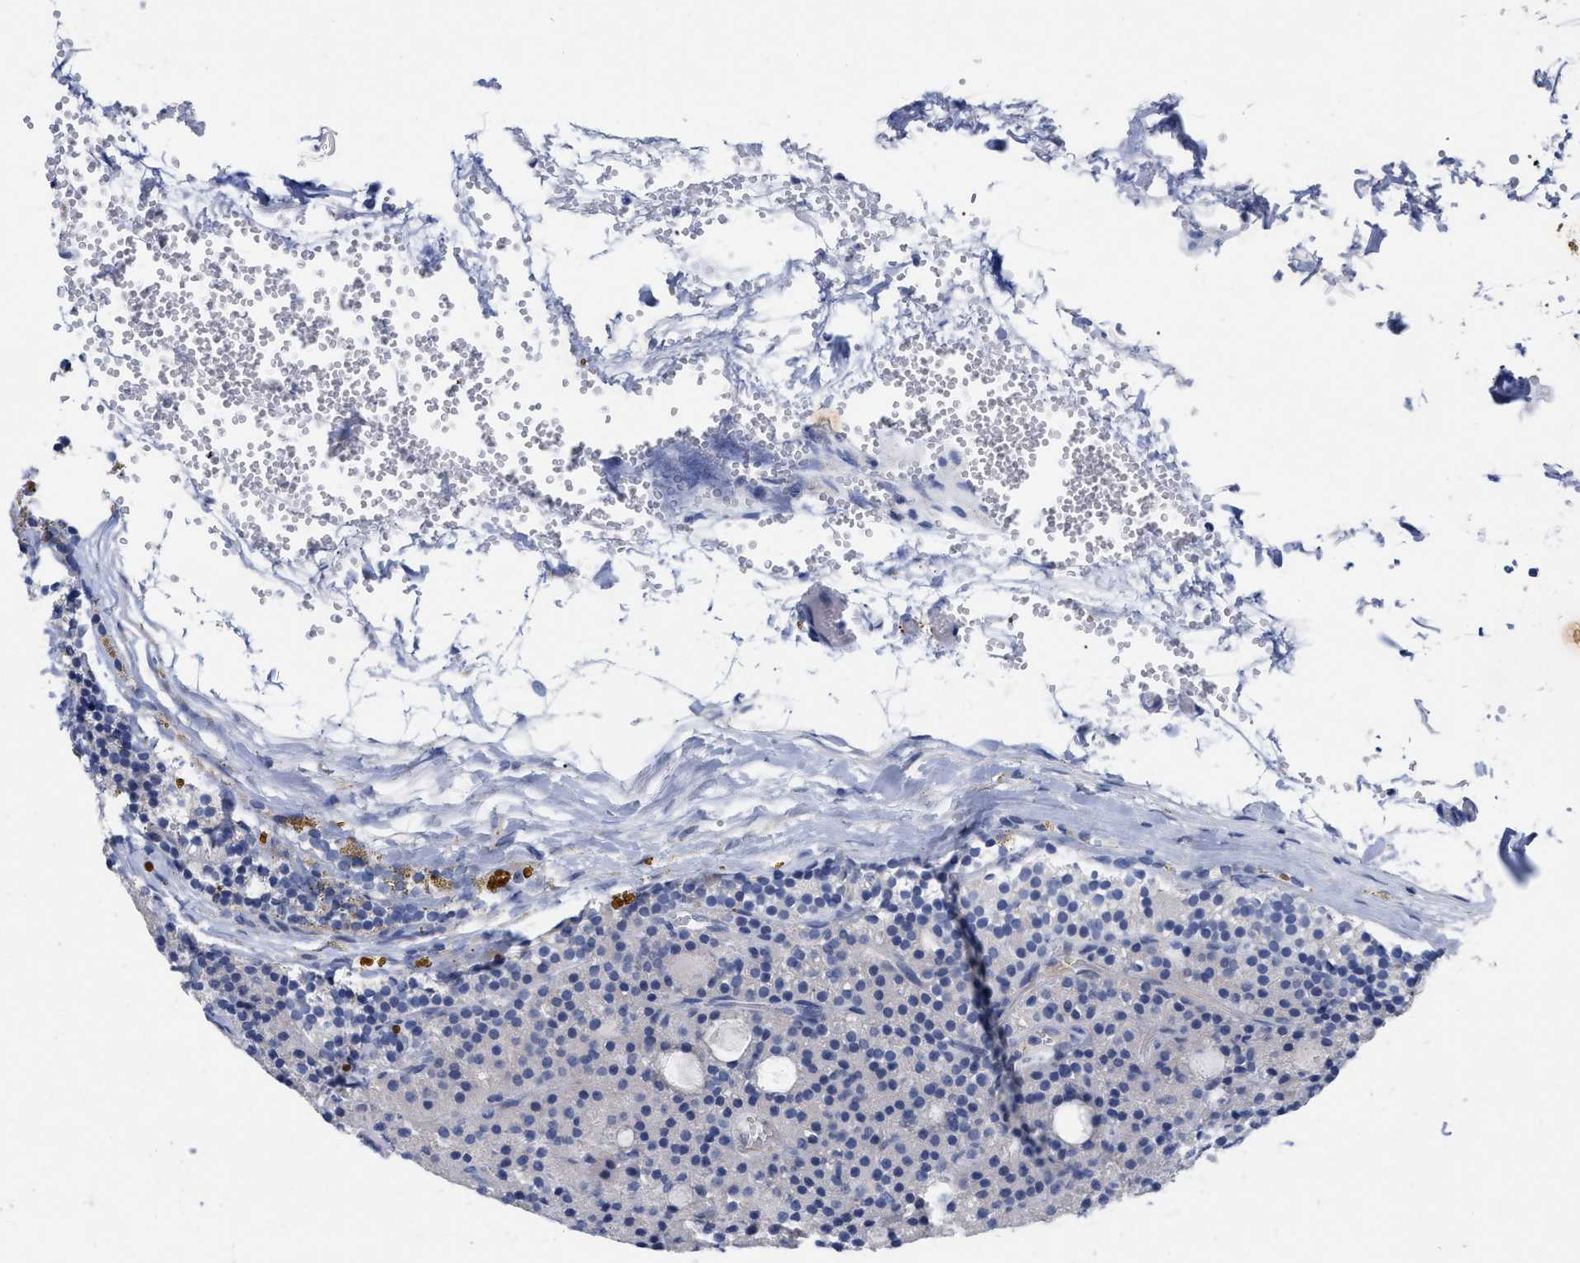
{"staining": {"intensity": "negative", "quantity": "none", "location": "none"}, "tissue": "parathyroid gland", "cell_type": "Glandular cells", "image_type": "normal", "snomed": [{"axis": "morphology", "description": "Normal tissue, NOS"}, {"axis": "morphology", "description": "Adenoma, NOS"}, {"axis": "topography", "description": "Parathyroid gland"}], "caption": "This photomicrograph is of benign parathyroid gland stained with immunohistochemistry (IHC) to label a protein in brown with the nuclei are counter-stained blue. There is no positivity in glandular cells.", "gene": "HAPLN1", "patient": {"sex": "male", "age": 75}}